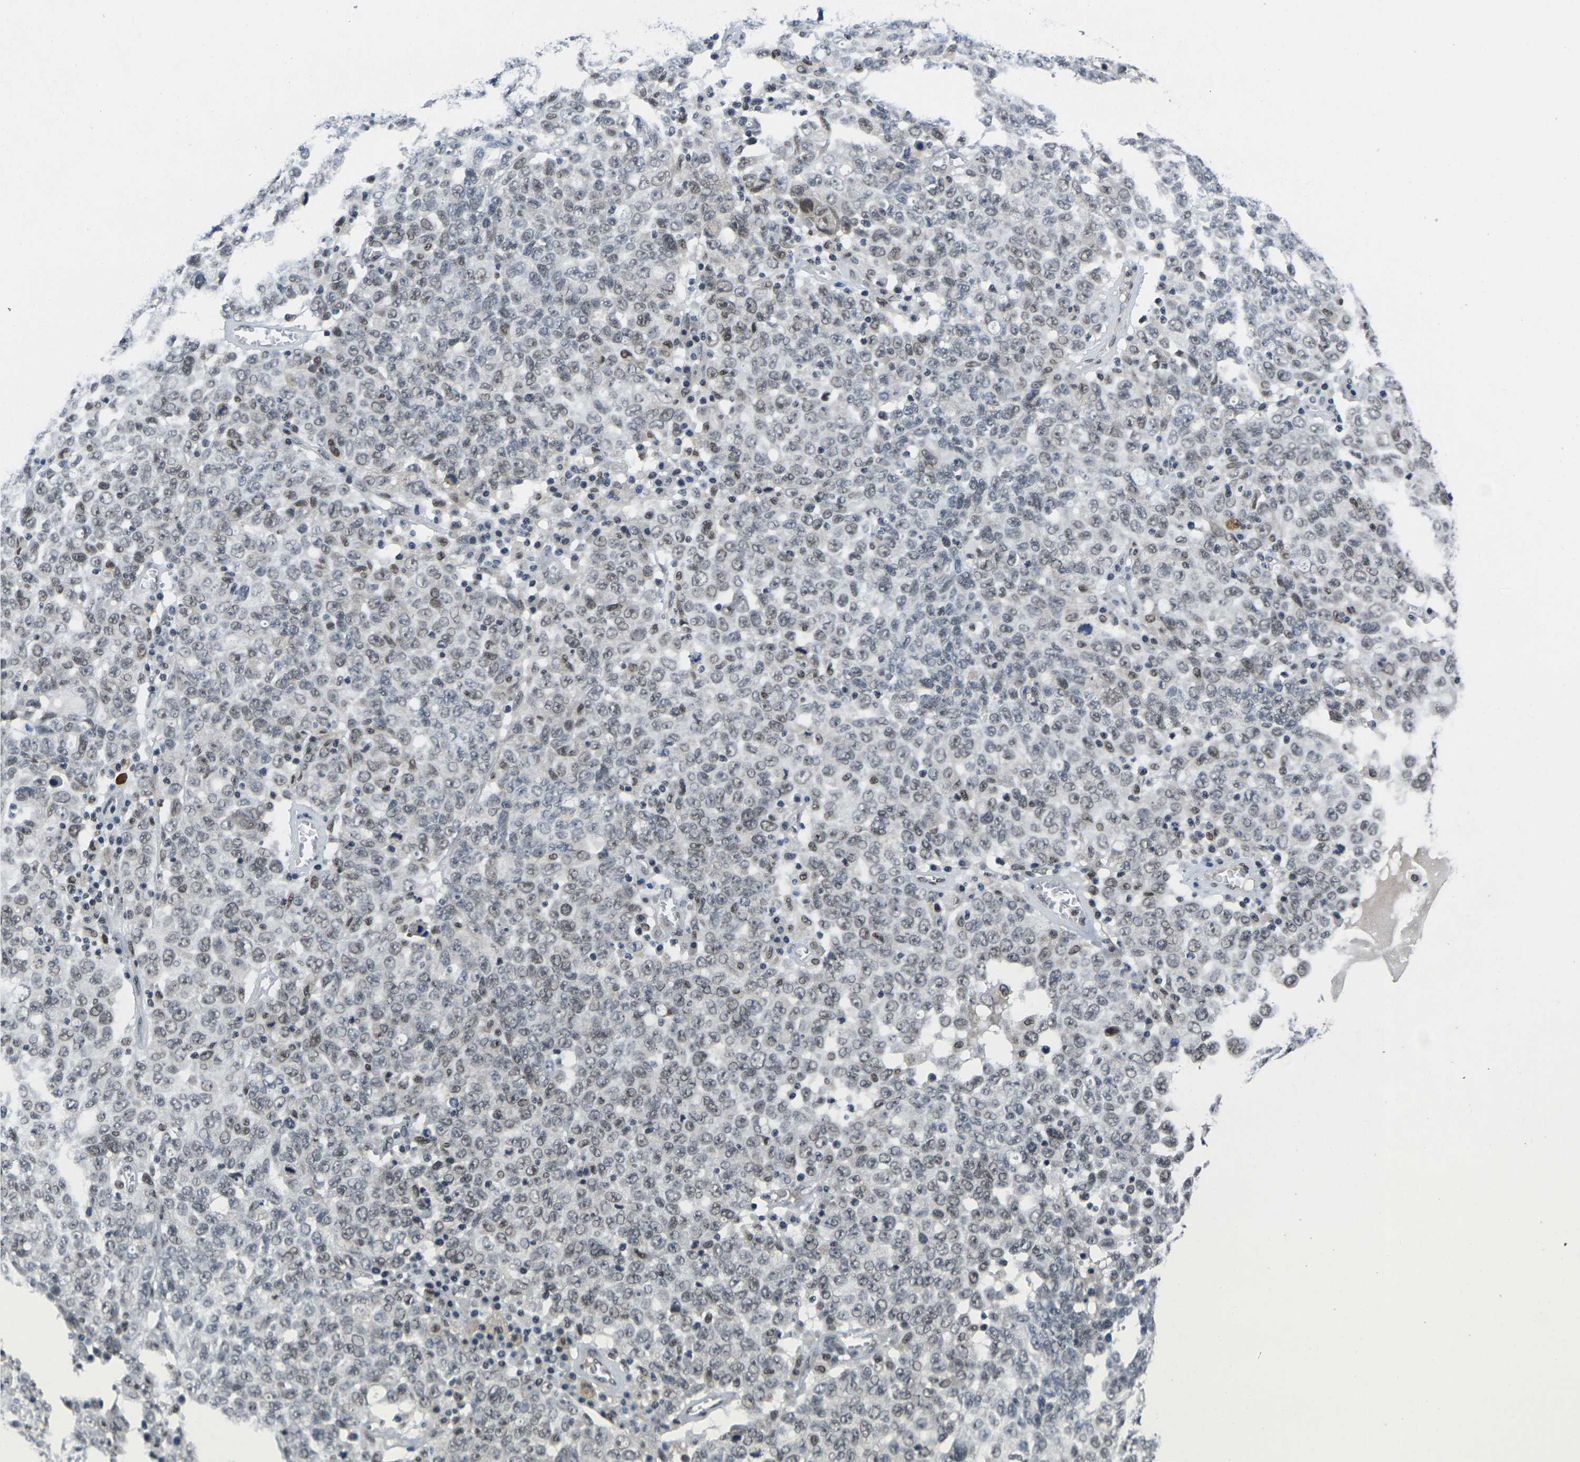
{"staining": {"intensity": "moderate", "quantity": "<25%", "location": "nuclear"}, "tissue": "ovarian cancer", "cell_type": "Tumor cells", "image_type": "cancer", "snomed": [{"axis": "morphology", "description": "Carcinoma, endometroid"}, {"axis": "topography", "description": "Ovary"}], "caption": "This image reveals ovarian cancer (endometroid carcinoma) stained with immunohistochemistry (IHC) to label a protein in brown. The nuclear of tumor cells show moderate positivity for the protein. Nuclei are counter-stained blue.", "gene": "RBM7", "patient": {"sex": "female", "age": 62}}